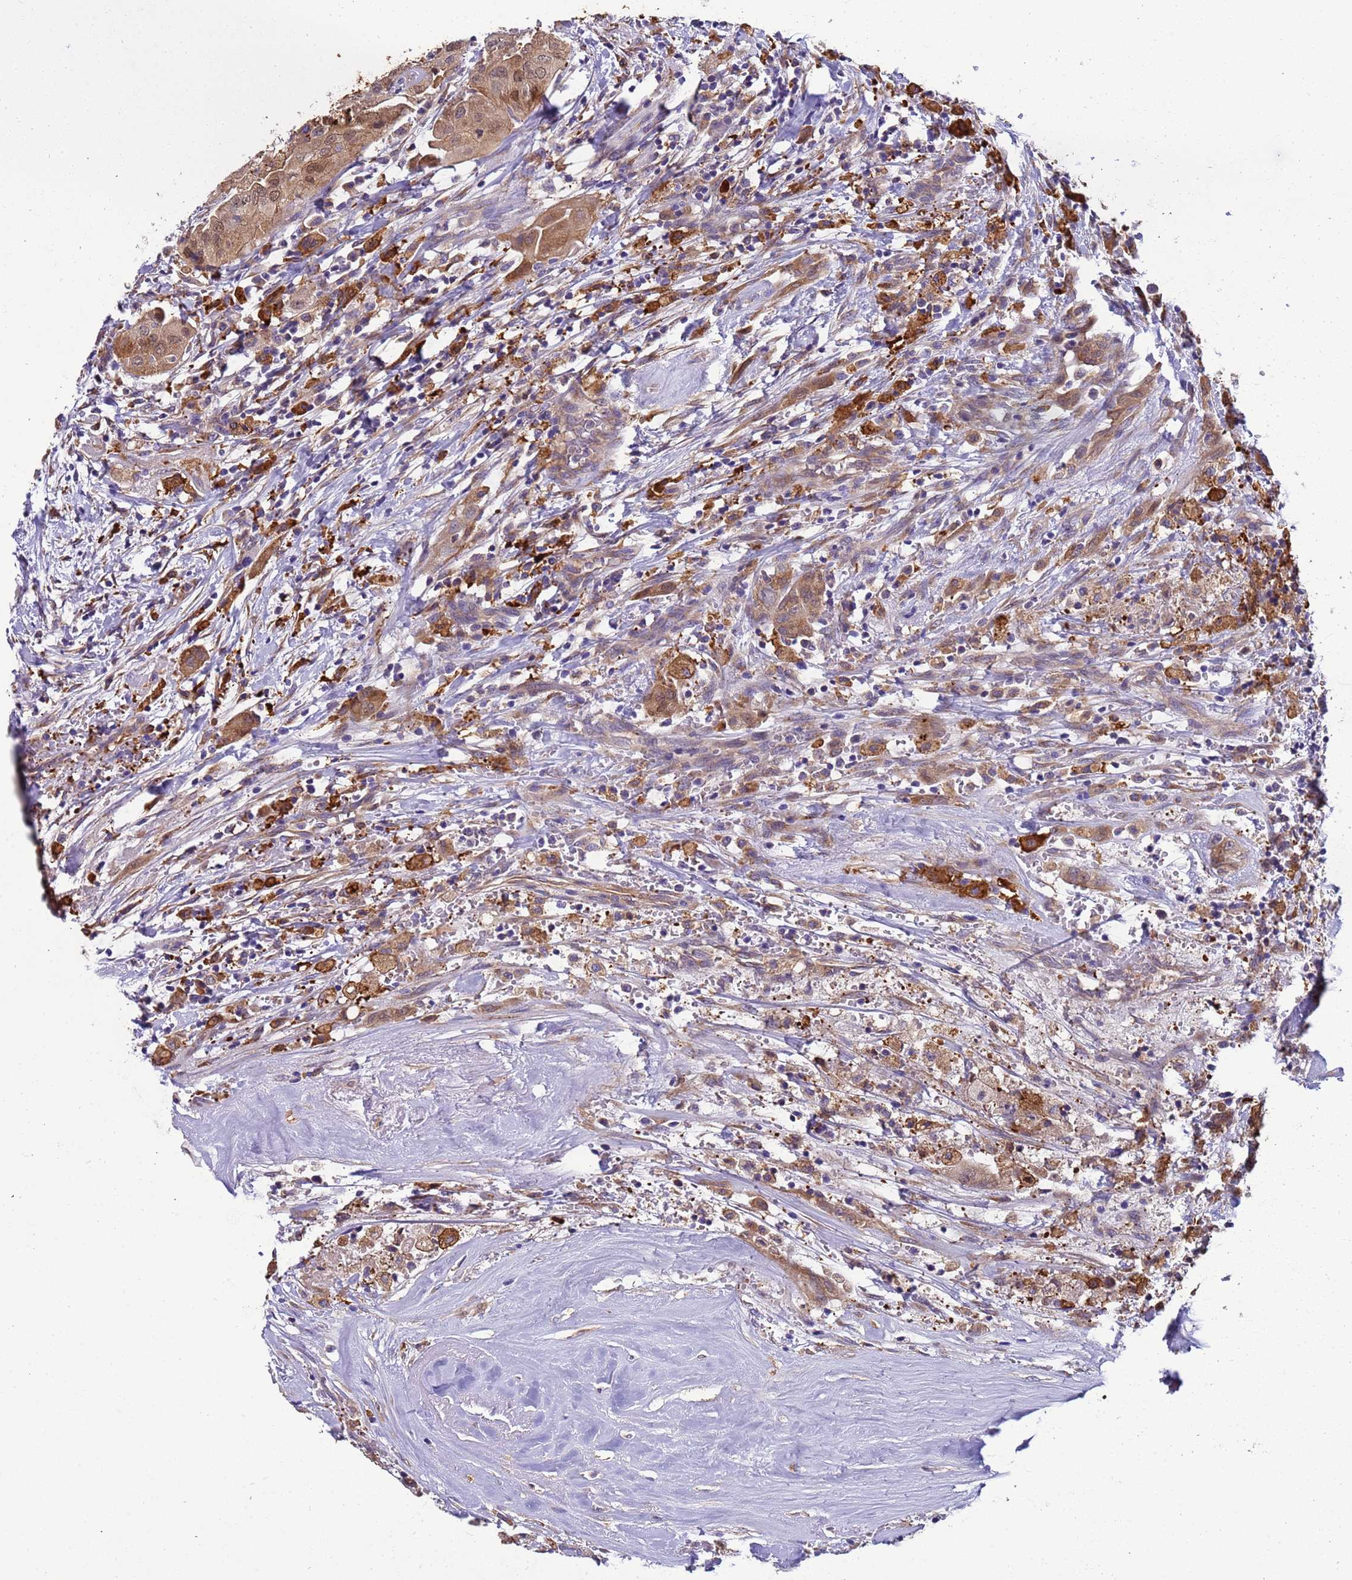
{"staining": {"intensity": "moderate", "quantity": ">75%", "location": "cytoplasmic/membranous,nuclear"}, "tissue": "thyroid cancer", "cell_type": "Tumor cells", "image_type": "cancer", "snomed": [{"axis": "morphology", "description": "Papillary adenocarcinoma, NOS"}, {"axis": "topography", "description": "Thyroid gland"}], "caption": "Brown immunohistochemical staining in papillary adenocarcinoma (thyroid) reveals moderate cytoplasmic/membranous and nuclear staining in approximately >75% of tumor cells.", "gene": "PAQR7", "patient": {"sex": "female", "age": 59}}